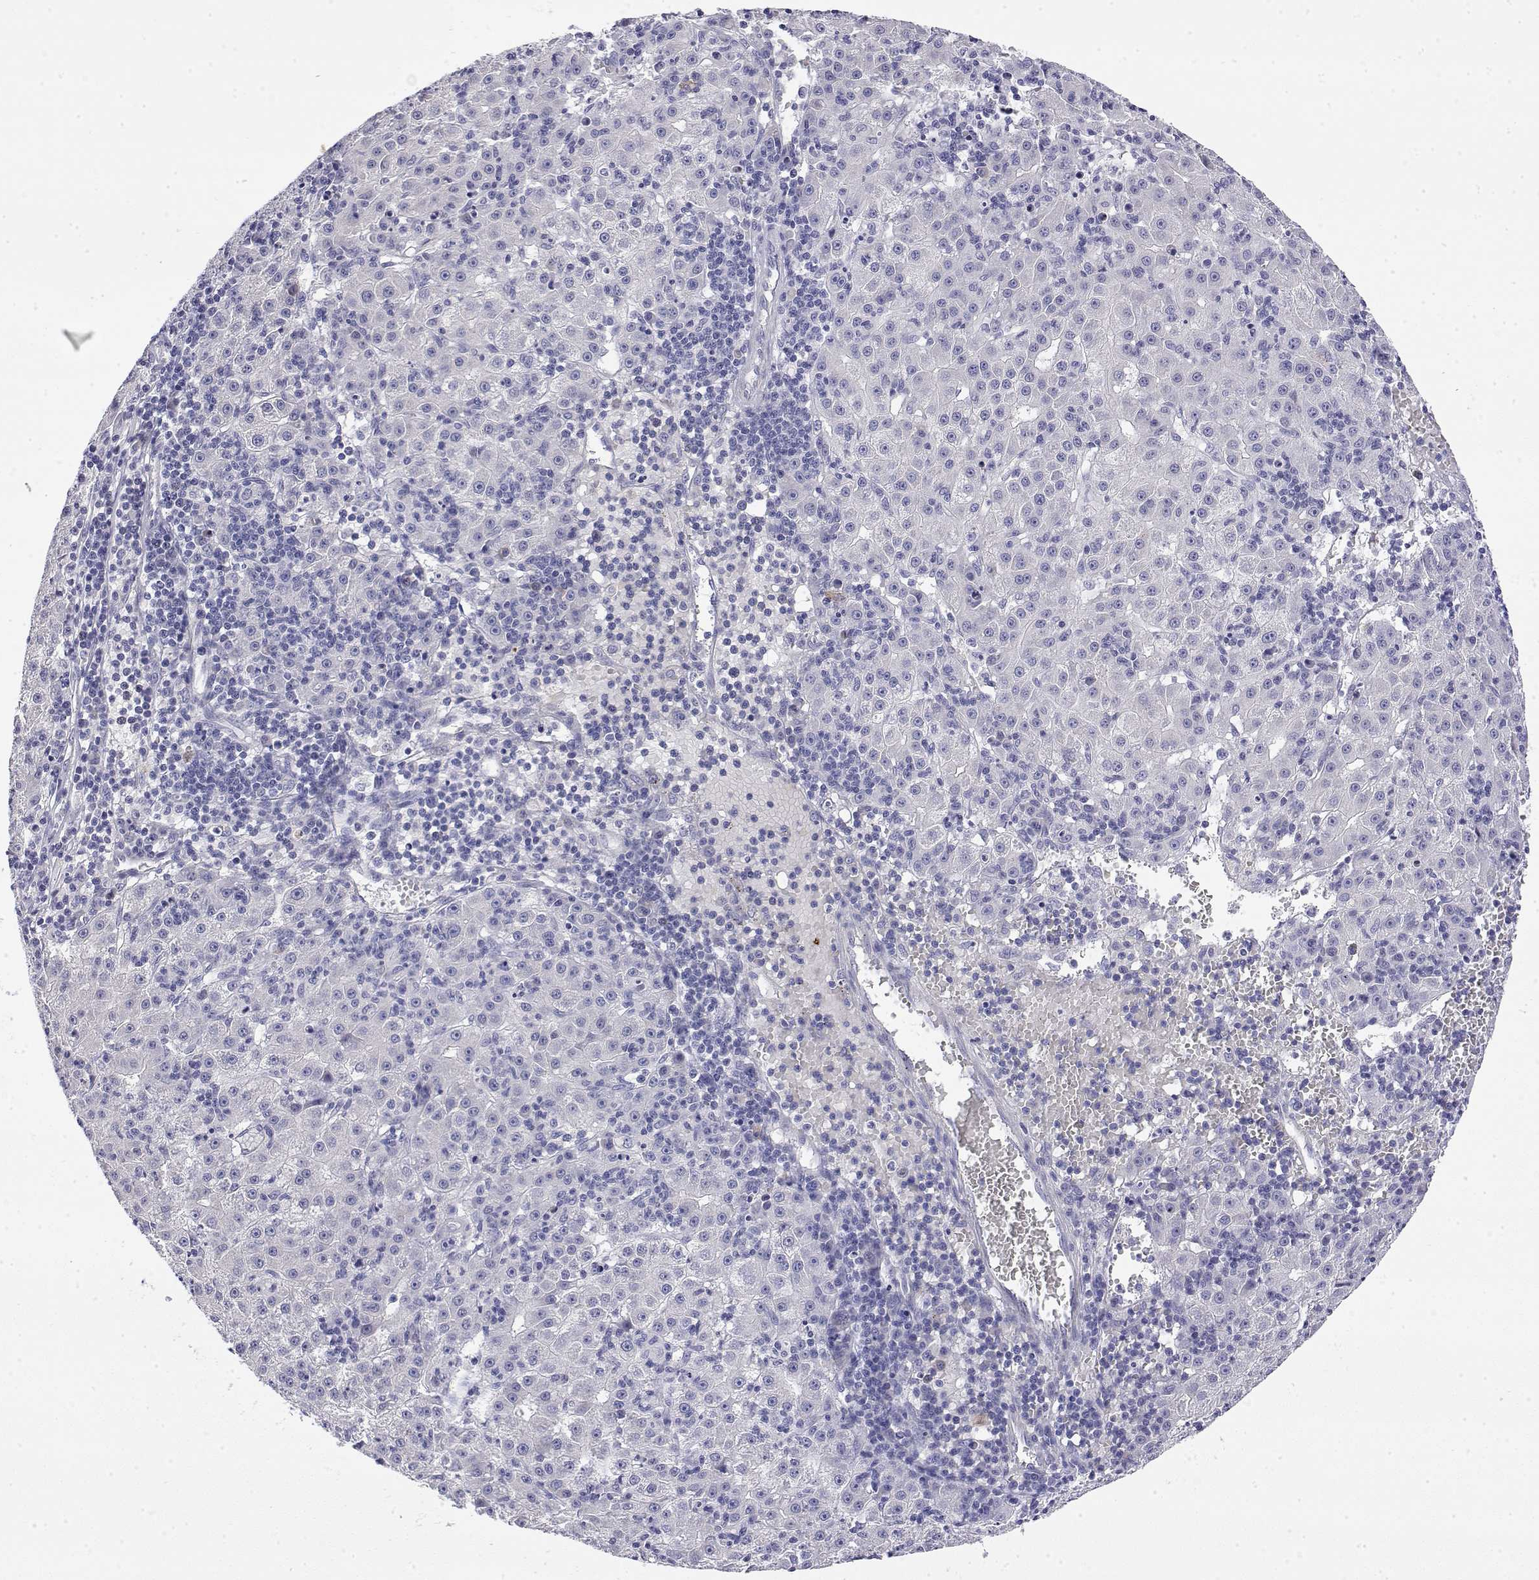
{"staining": {"intensity": "negative", "quantity": "none", "location": "none"}, "tissue": "liver cancer", "cell_type": "Tumor cells", "image_type": "cancer", "snomed": [{"axis": "morphology", "description": "Carcinoma, Hepatocellular, NOS"}, {"axis": "topography", "description": "Liver"}], "caption": "The IHC image has no significant staining in tumor cells of liver cancer (hepatocellular carcinoma) tissue.", "gene": "LY6D", "patient": {"sex": "male", "age": 76}}